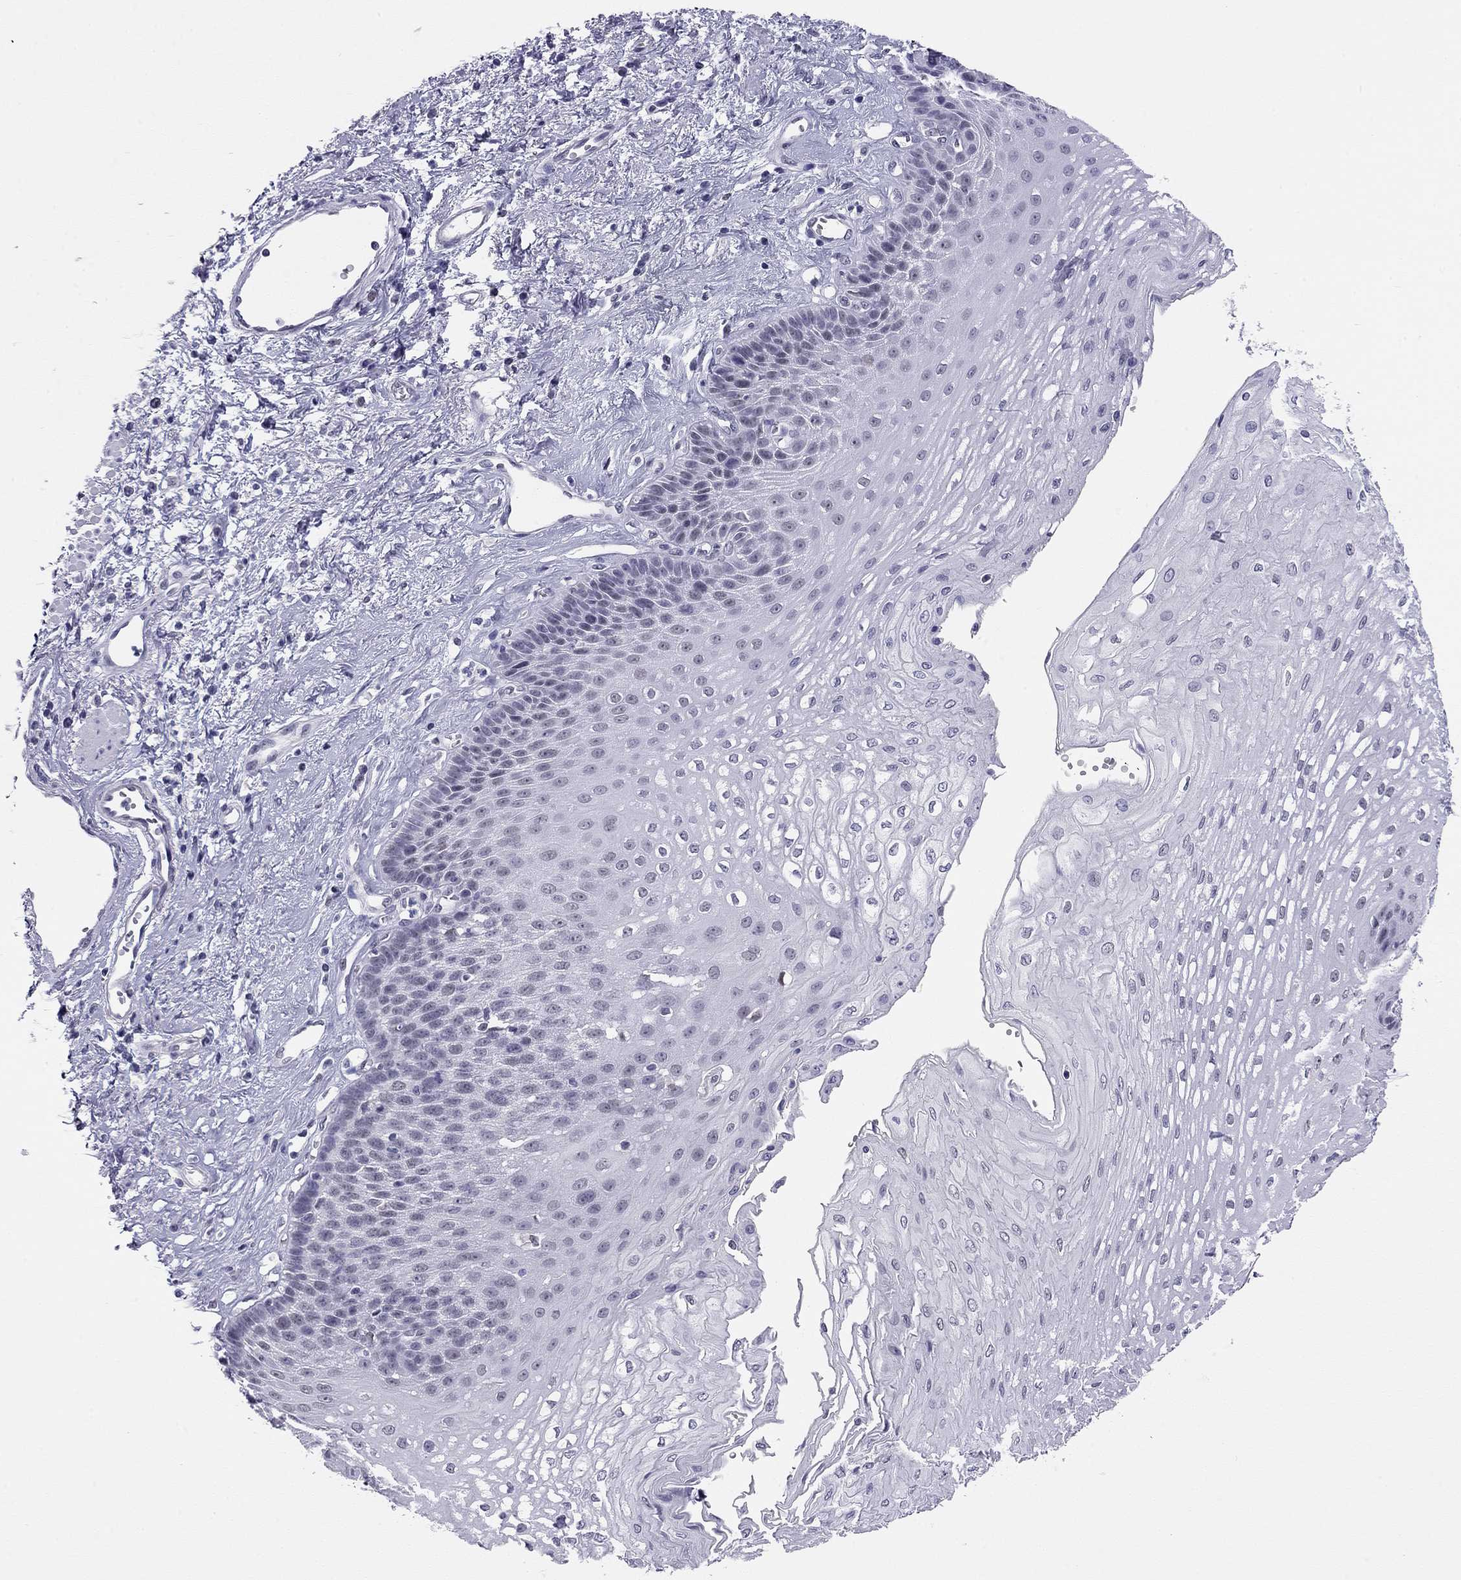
{"staining": {"intensity": "negative", "quantity": "none", "location": "none"}, "tissue": "esophagus", "cell_type": "Squamous epithelial cells", "image_type": "normal", "snomed": [{"axis": "morphology", "description": "Normal tissue, NOS"}, {"axis": "topography", "description": "Esophagus"}], "caption": "An immunohistochemistry (IHC) image of benign esophagus is shown. There is no staining in squamous epithelial cells of esophagus. (Brightfield microscopy of DAB immunohistochemistry (IHC) at high magnification).", "gene": "DOT1L", "patient": {"sex": "female", "age": 62}}